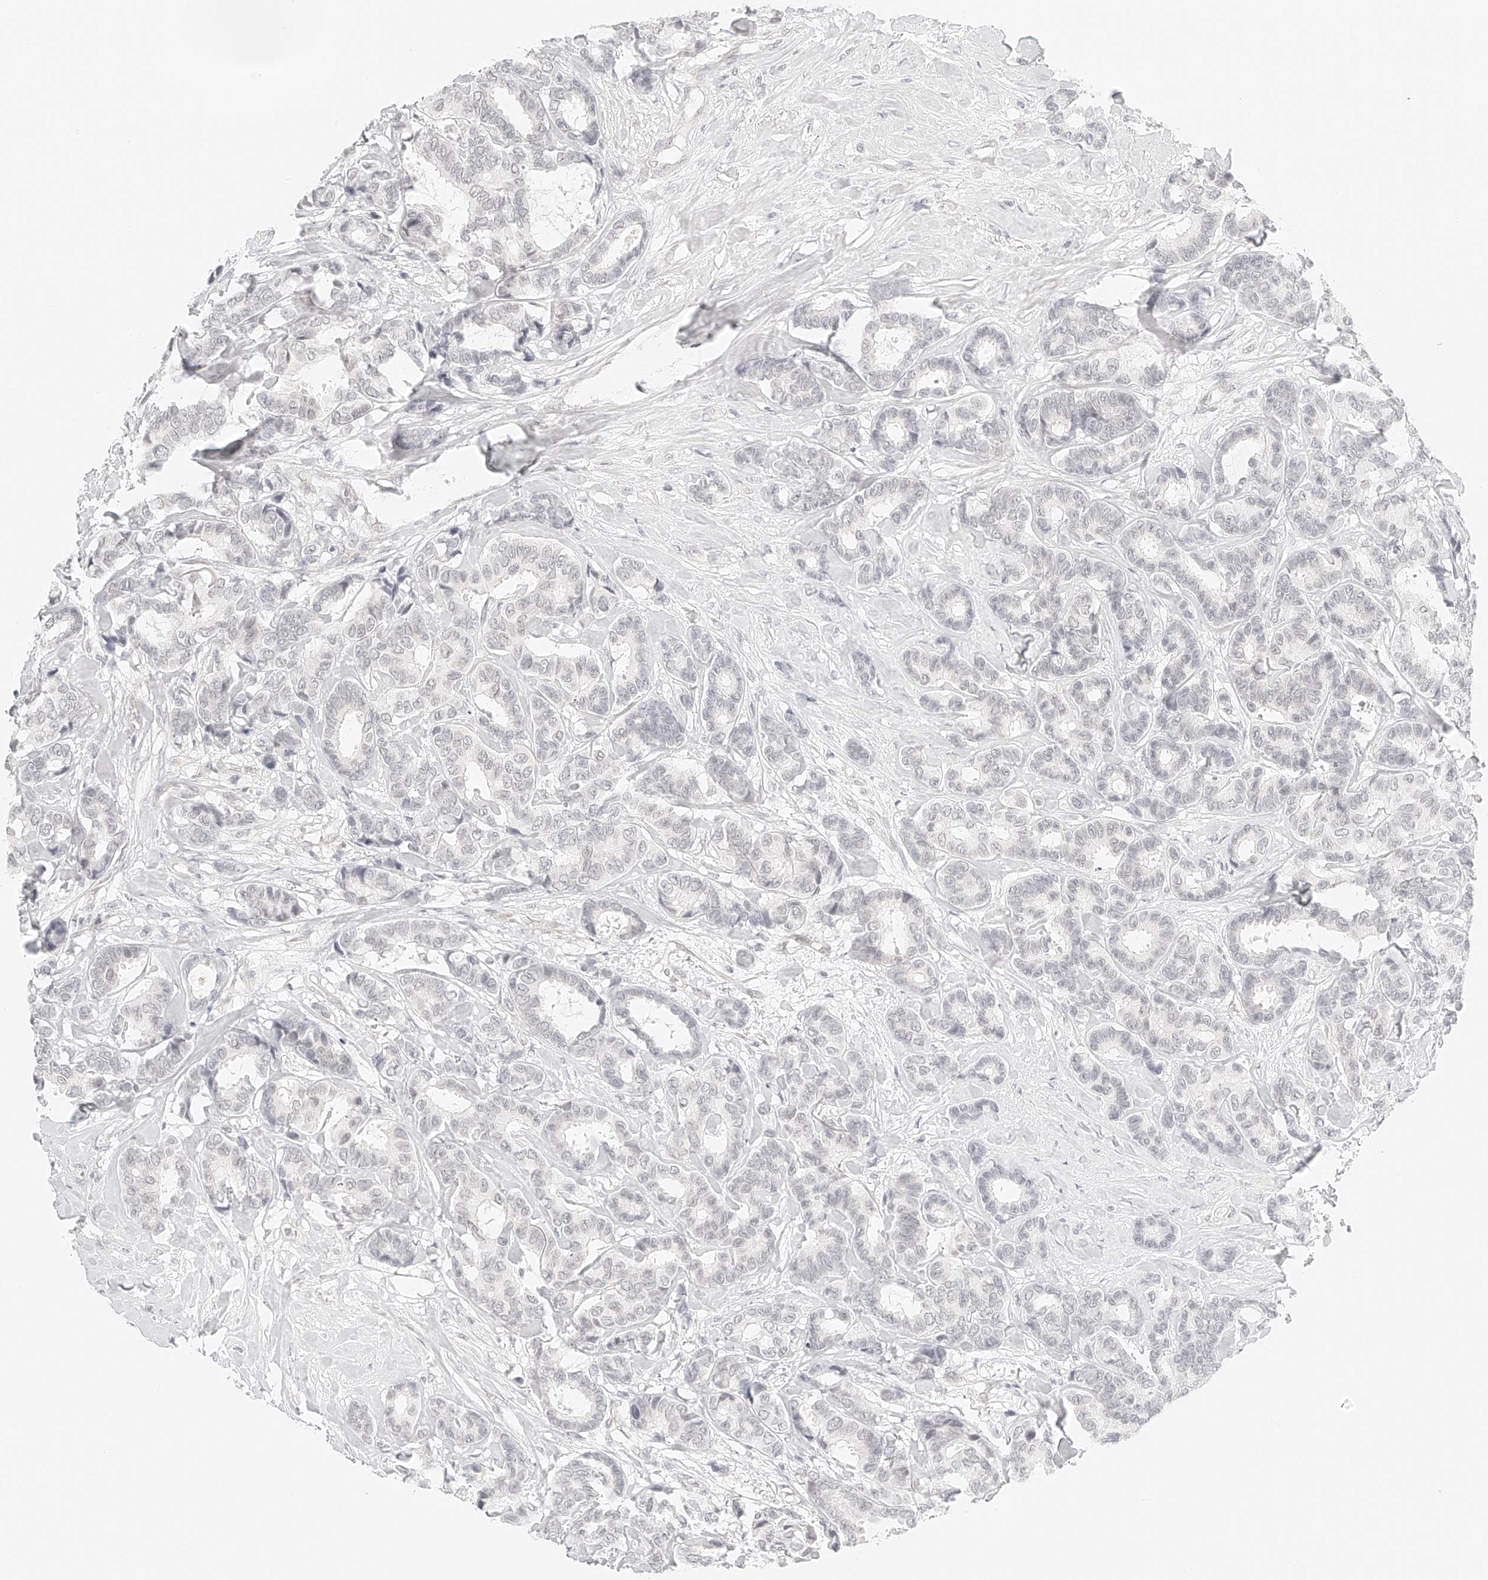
{"staining": {"intensity": "negative", "quantity": "none", "location": "none"}, "tissue": "breast cancer", "cell_type": "Tumor cells", "image_type": "cancer", "snomed": [{"axis": "morphology", "description": "Duct carcinoma"}, {"axis": "topography", "description": "Breast"}], "caption": "Tumor cells are negative for protein expression in human breast cancer (infiltrating ductal carcinoma).", "gene": "ZFP69", "patient": {"sex": "female", "age": 87}}